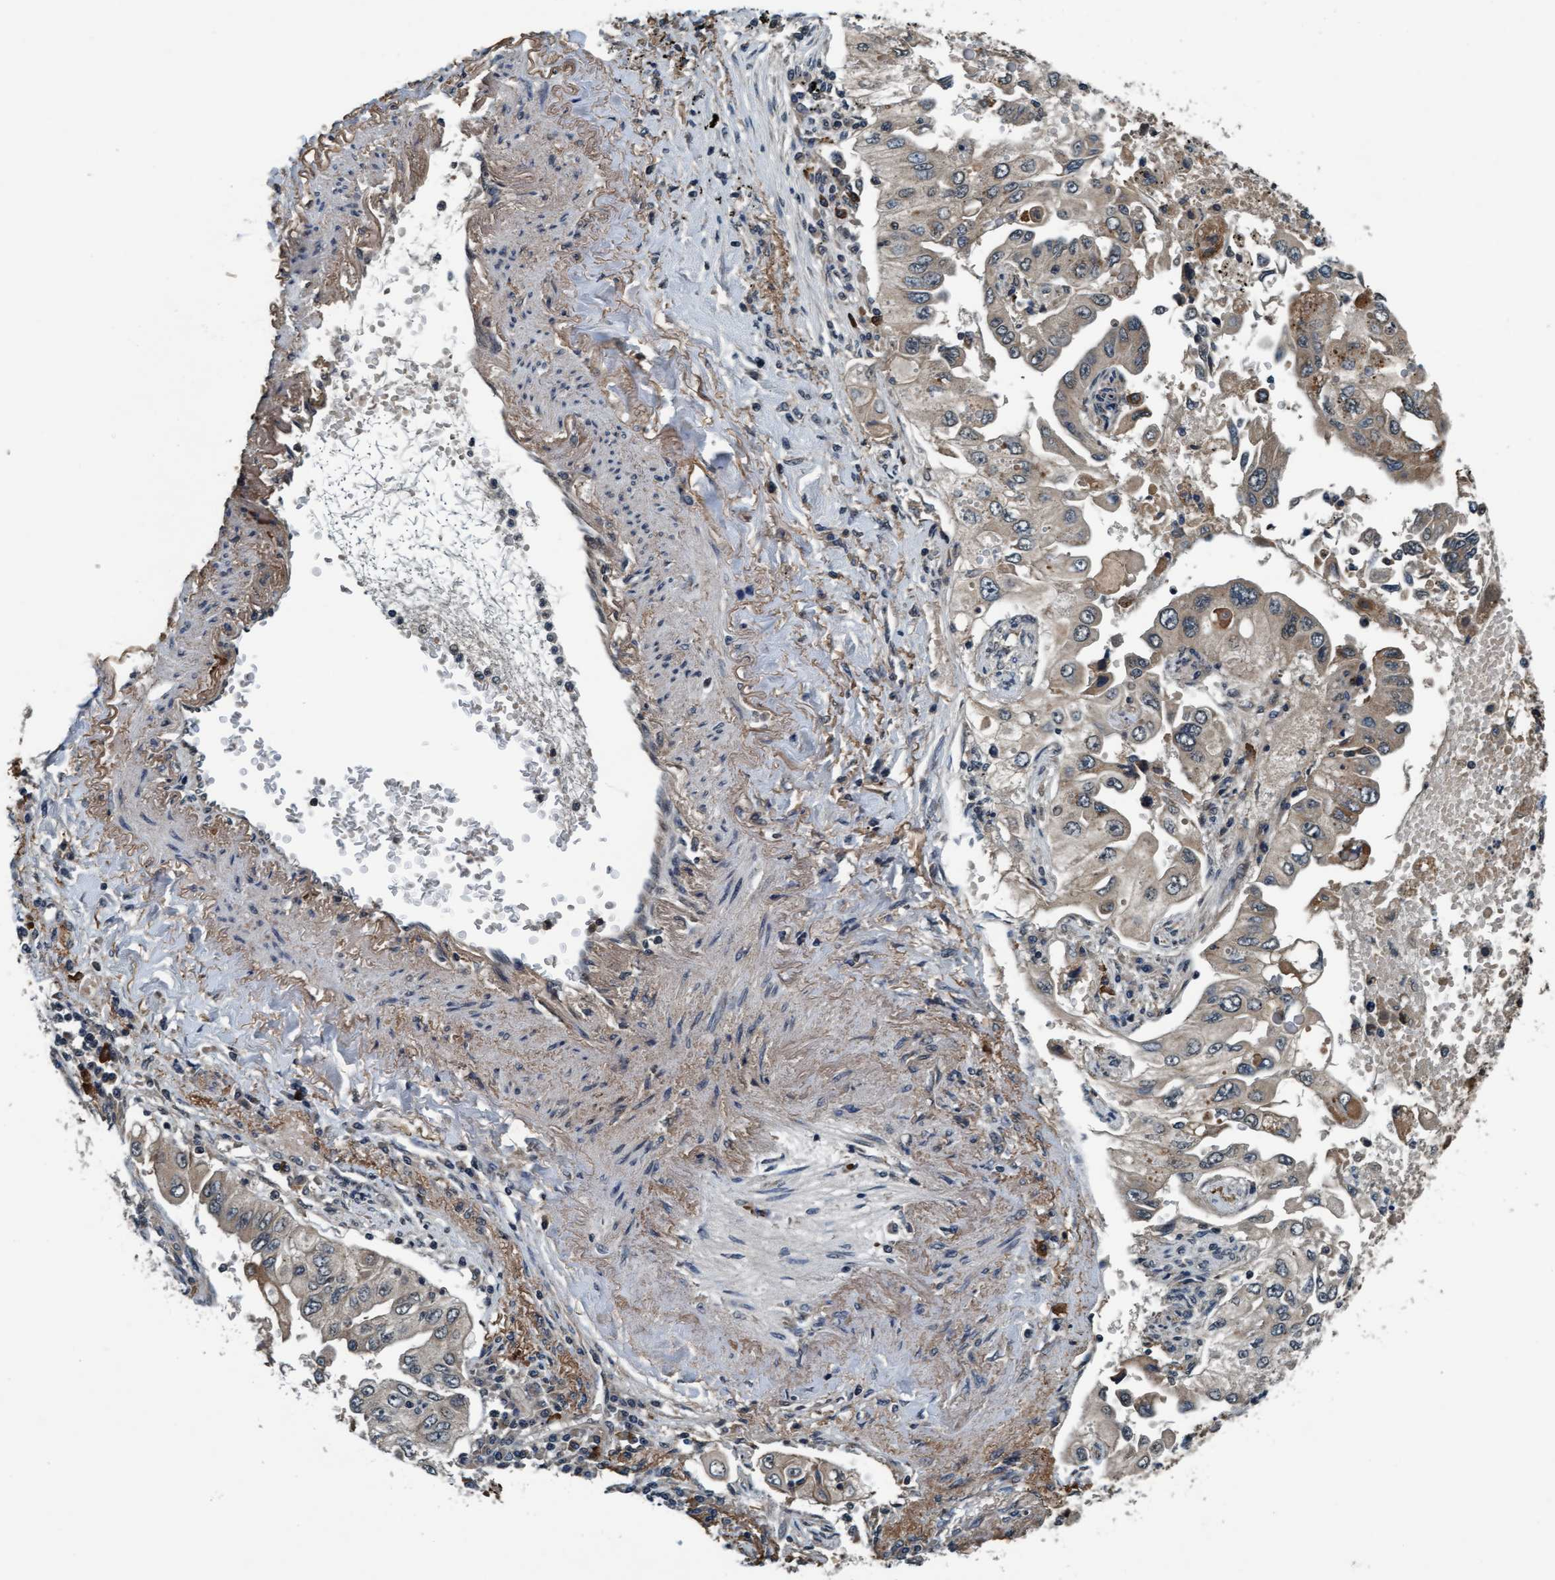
{"staining": {"intensity": "weak", "quantity": ">75%", "location": "cytoplasmic/membranous"}, "tissue": "lung cancer", "cell_type": "Tumor cells", "image_type": "cancer", "snomed": [{"axis": "morphology", "description": "Adenocarcinoma, NOS"}, {"axis": "topography", "description": "Lung"}], "caption": "Human lung cancer (adenocarcinoma) stained with a protein marker shows weak staining in tumor cells.", "gene": "WASF1", "patient": {"sex": "male", "age": 84}}